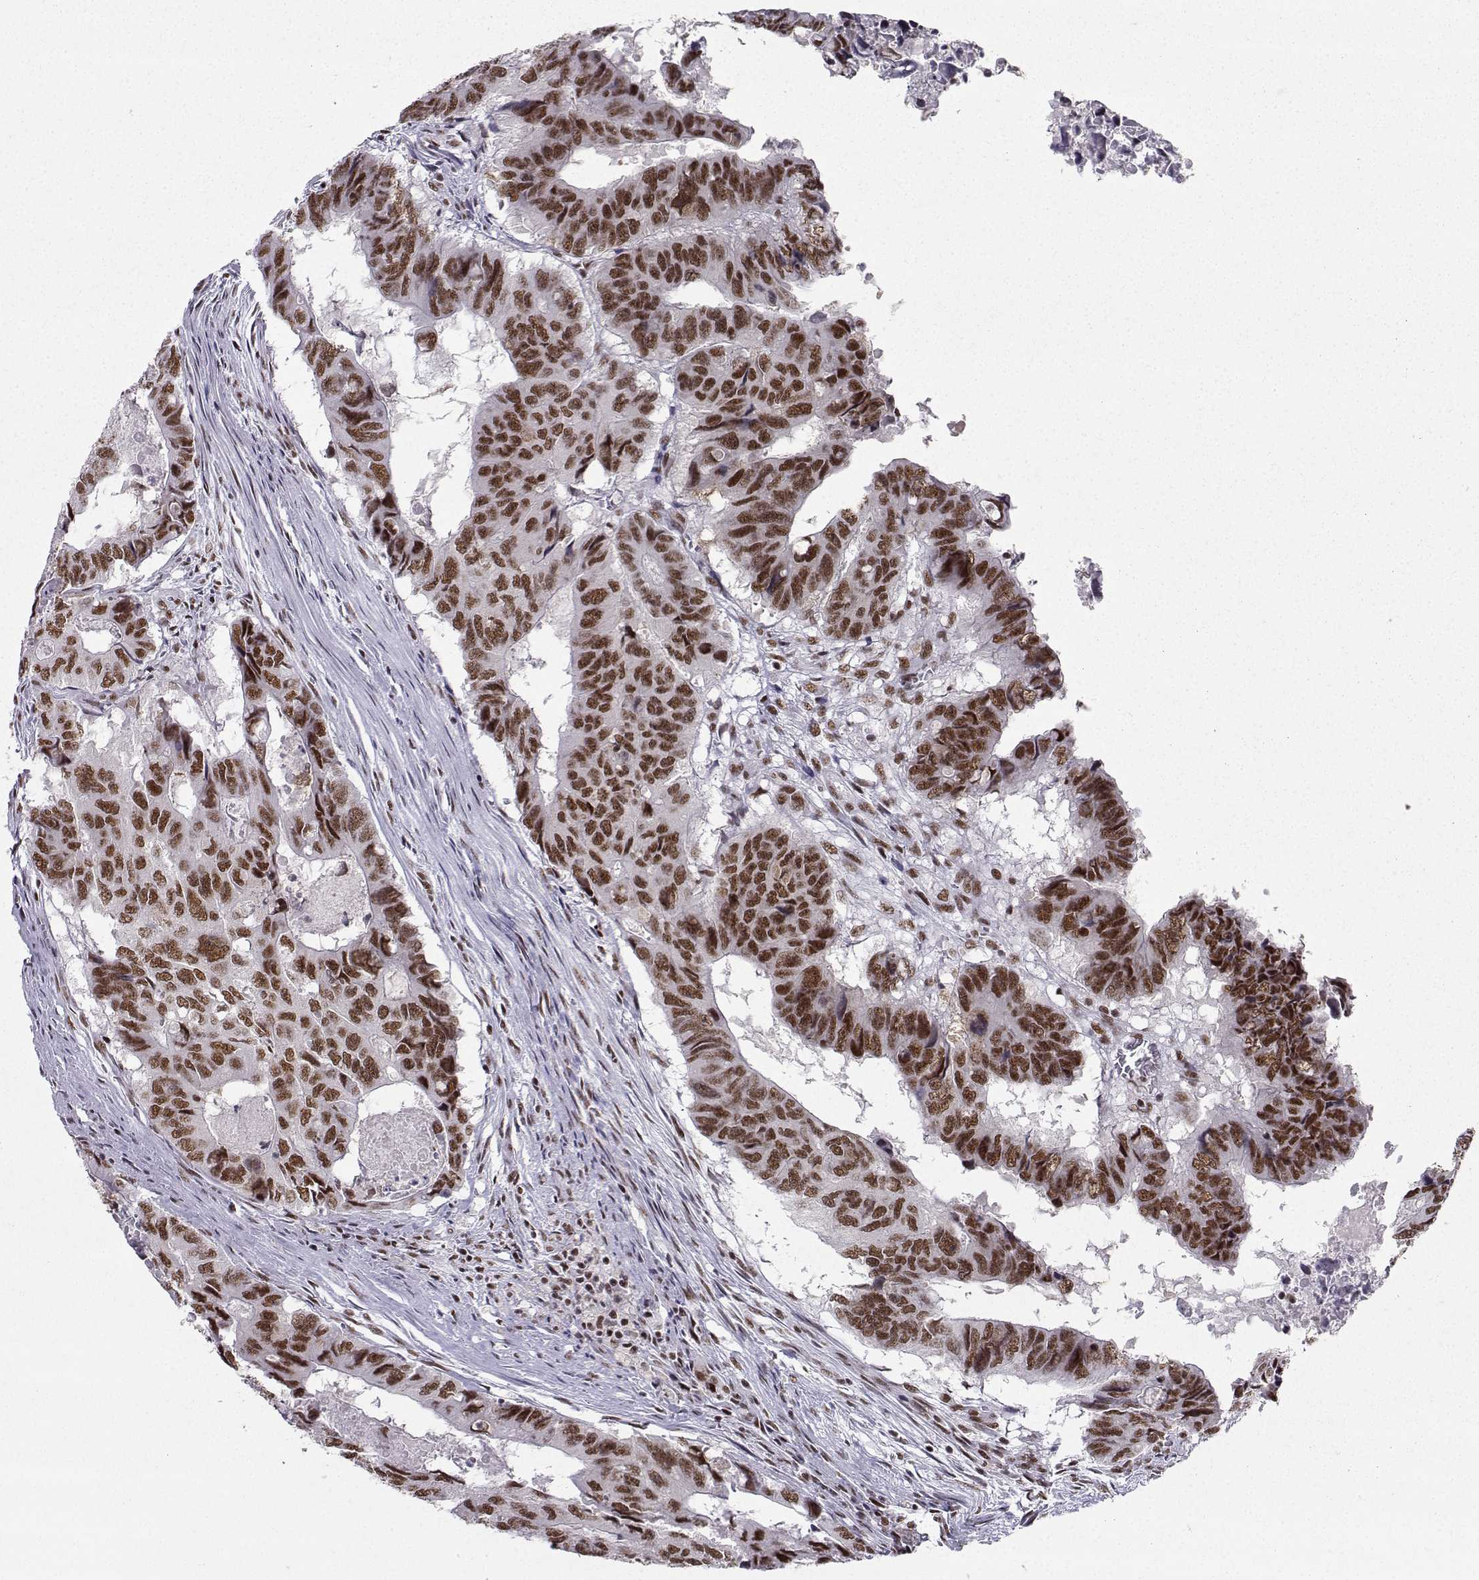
{"staining": {"intensity": "strong", "quantity": "25%-75%", "location": "nuclear"}, "tissue": "colorectal cancer", "cell_type": "Tumor cells", "image_type": "cancer", "snomed": [{"axis": "morphology", "description": "Adenocarcinoma, NOS"}, {"axis": "topography", "description": "Colon"}], "caption": "Immunohistochemical staining of human adenocarcinoma (colorectal) shows high levels of strong nuclear protein staining in about 25%-75% of tumor cells.", "gene": "SNRPB2", "patient": {"sex": "male", "age": 79}}